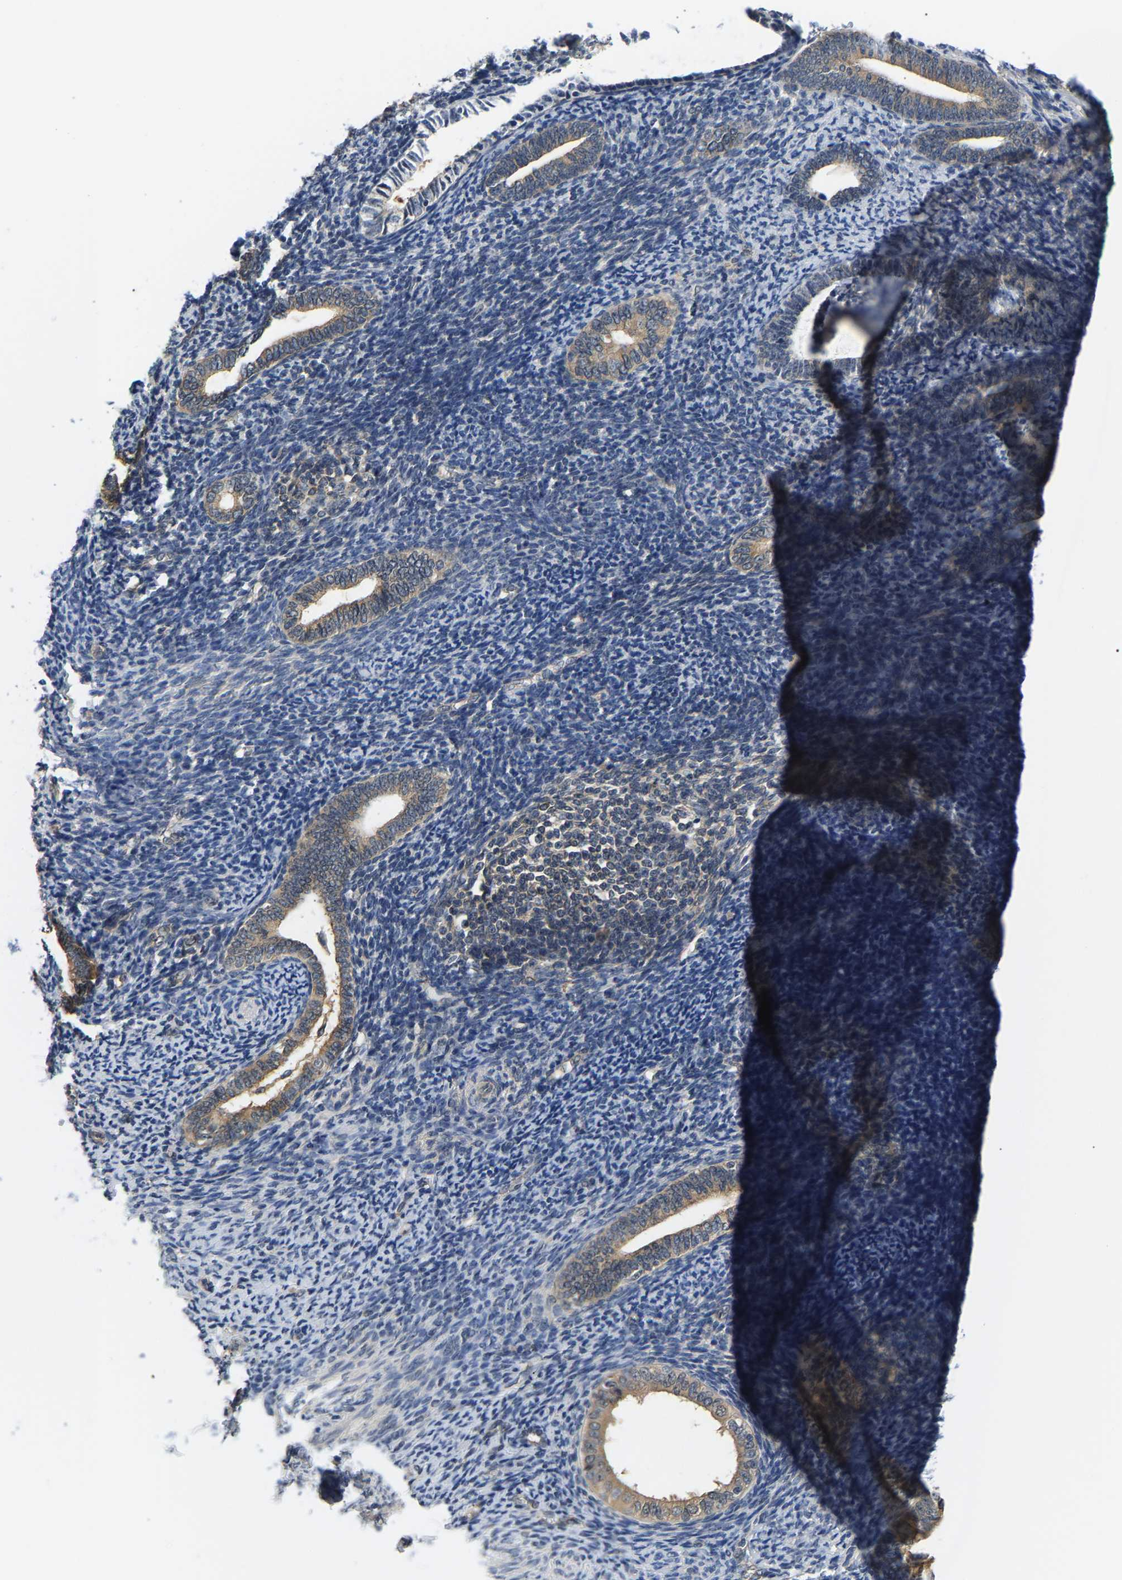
{"staining": {"intensity": "negative", "quantity": "none", "location": "none"}, "tissue": "endometrium", "cell_type": "Cells in endometrial stroma", "image_type": "normal", "snomed": [{"axis": "morphology", "description": "Normal tissue, NOS"}, {"axis": "topography", "description": "Endometrium"}], "caption": "DAB (3,3'-diaminobenzidine) immunohistochemical staining of unremarkable endometrium exhibits no significant expression in cells in endometrial stroma.", "gene": "ARHGEF12", "patient": {"sex": "female", "age": 66}}